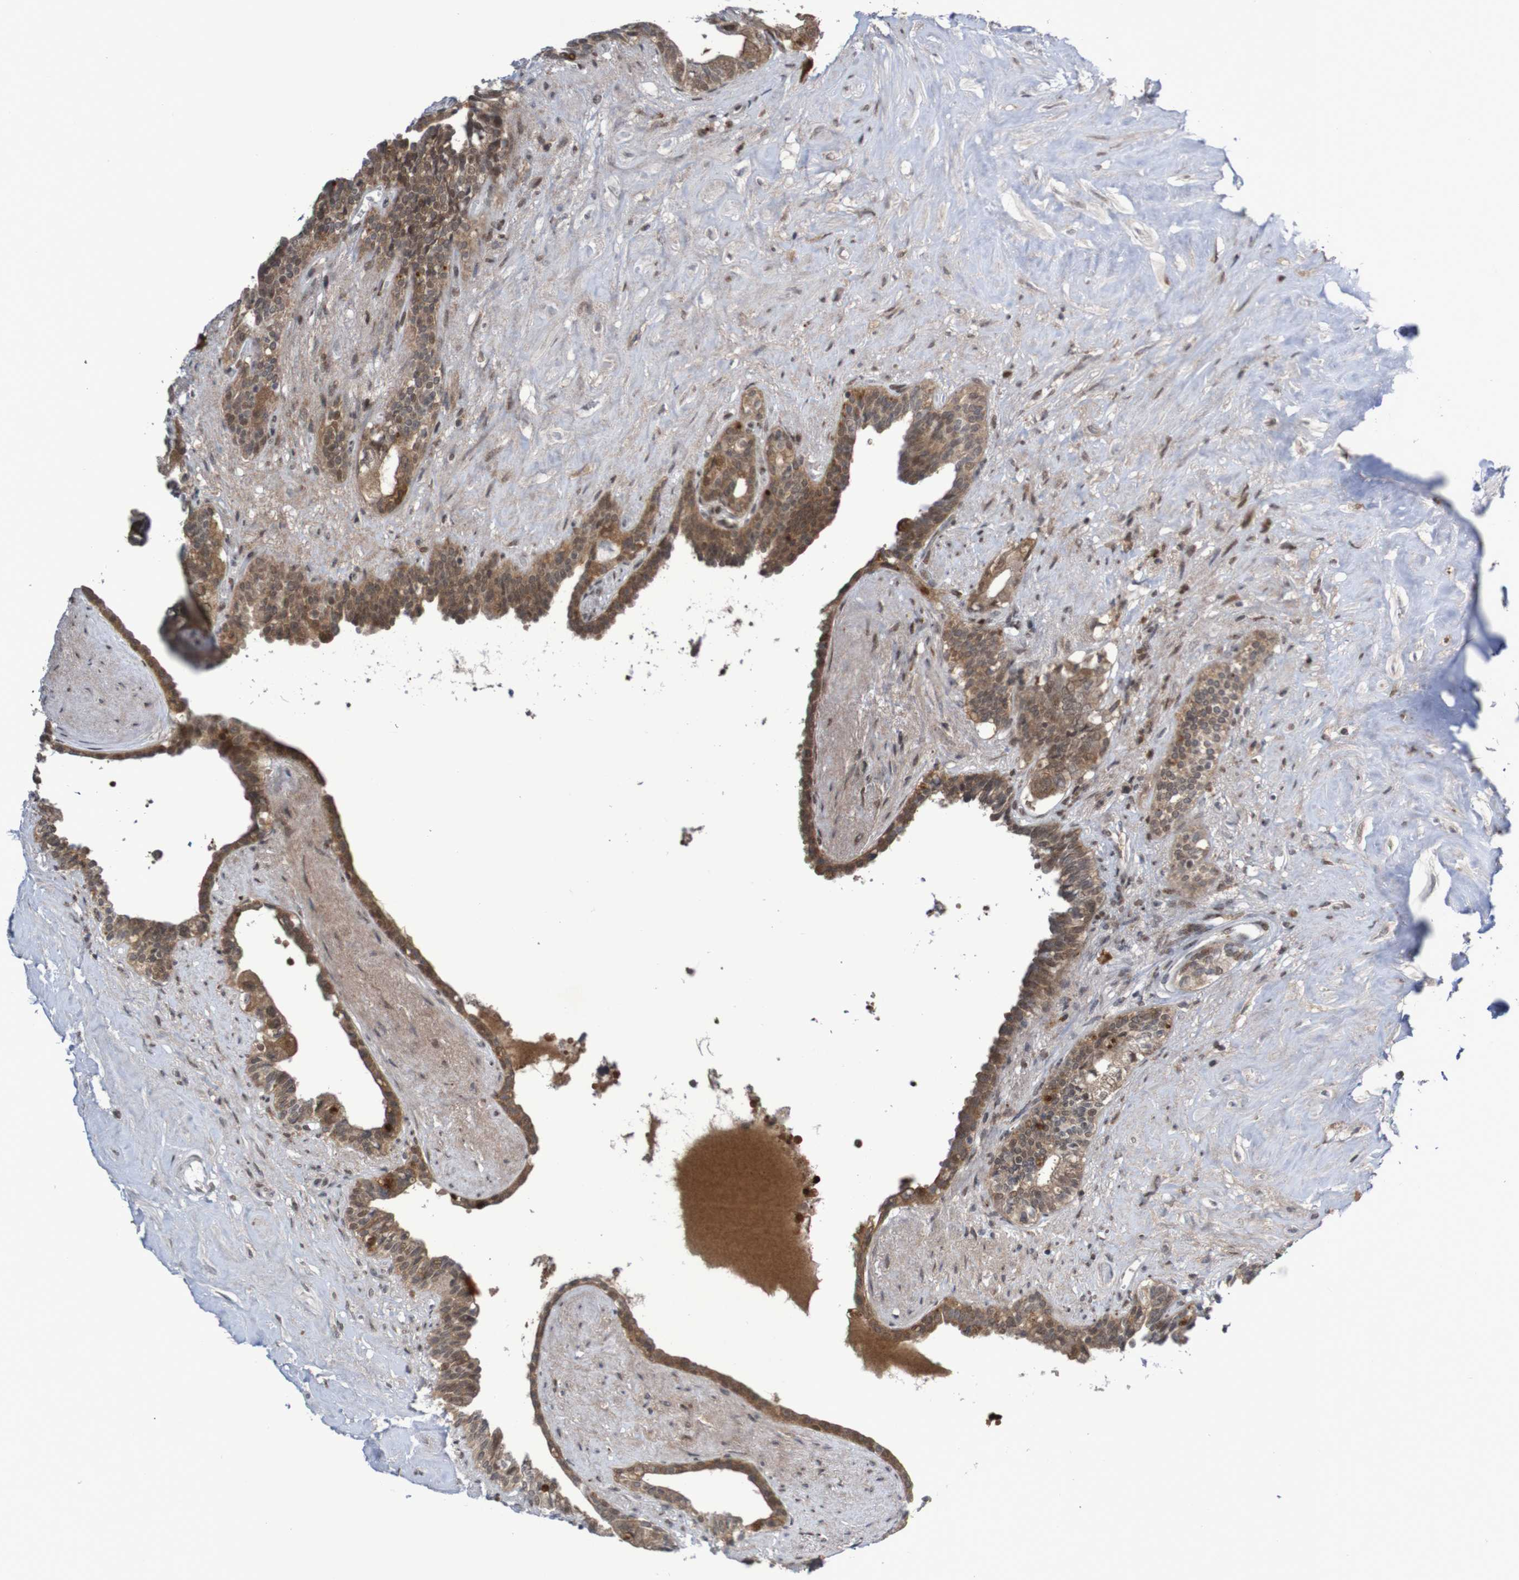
{"staining": {"intensity": "moderate", "quantity": ">75%", "location": "cytoplasmic/membranous,nuclear"}, "tissue": "seminal vesicle", "cell_type": "Glandular cells", "image_type": "normal", "snomed": [{"axis": "morphology", "description": "Normal tissue, NOS"}, {"axis": "topography", "description": "Seminal veicle"}], "caption": "Brown immunohistochemical staining in benign seminal vesicle demonstrates moderate cytoplasmic/membranous,nuclear expression in approximately >75% of glandular cells.", "gene": "ITLN1", "patient": {"sex": "male", "age": 63}}